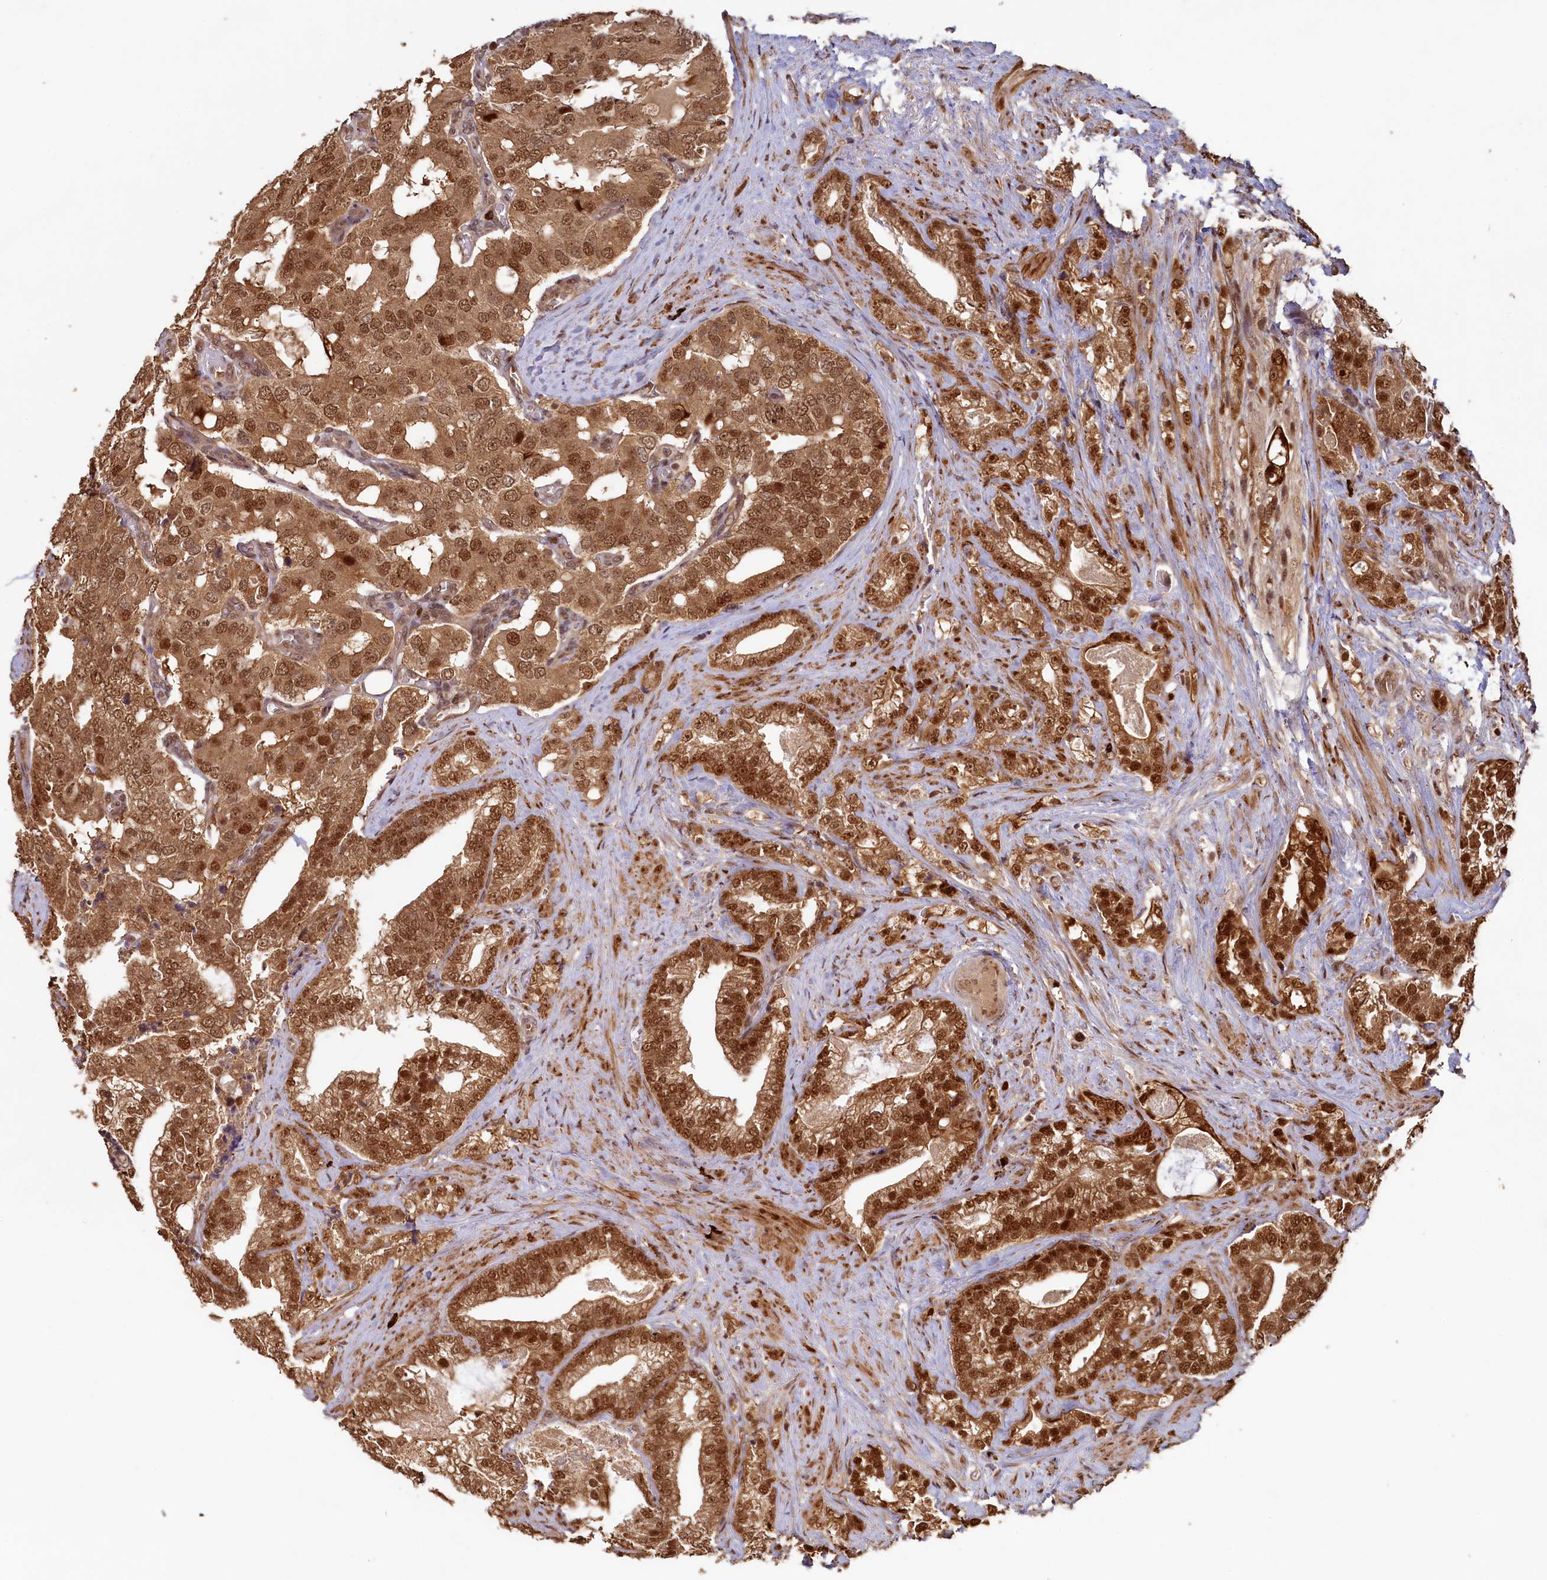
{"staining": {"intensity": "strong", "quantity": ">75%", "location": "cytoplasmic/membranous,nuclear"}, "tissue": "prostate cancer", "cell_type": "Tumor cells", "image_type": "cancer", "snomed": [{"axis": "morphology", "description": "Adenocarcinoma, High grade"}, {"axis": "topography", "description": "Prostate and seminal vesicle, NOS"}], "caption": "Human prostate cancer stained with a brown dye displays strong cytoplasmic/membranous and nuclear positive expression in about >75% of tumor cells.", "gene": "NAE1", "patient": {"sex": "male", "age": 67}}